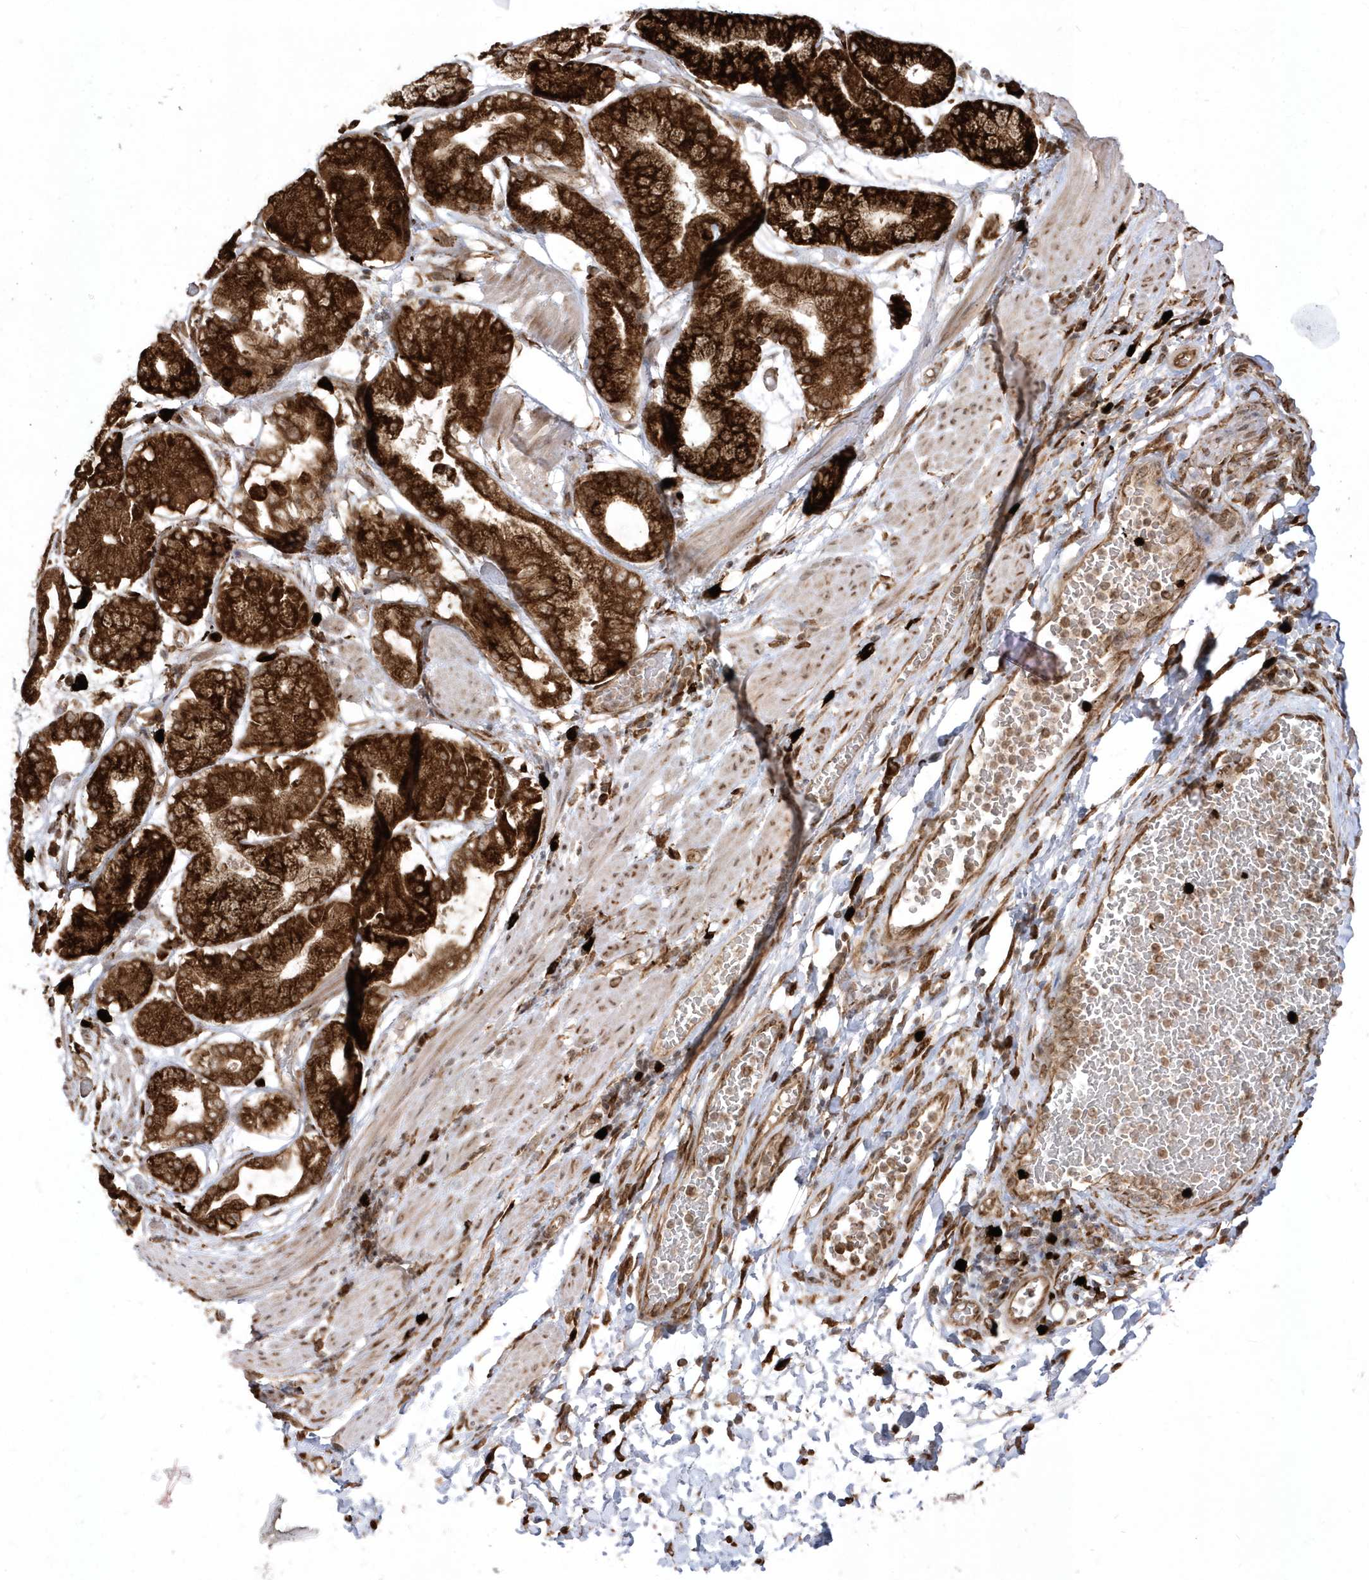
{"staining": {"intensity": "strong", "quantity": ">75%", "location": "cytoplasmic/membranous,nuclear"}, "tissue": "stomach cancer", "cell_type": "Tumor cells", "image_type": "cancer", "snomed": [{"axis": "morphology", "description": "Normal tissue, NOS"}, {"axis": "morphology", "description": "Adenocarcinoma, NOS"}, {"axis": "topography", "description": "Lymph node"}, {"axis": "topography", "description": "Stomach"}], "caption": "Immunohistochemical staining of stomach adenocarcinoma shows high levels of strong cytoplasmic/membranous and nuclear staining in approximately >75% of tumor cells.", "gene": "EPC2", "patient": {"sex": "male", "age": 48}}